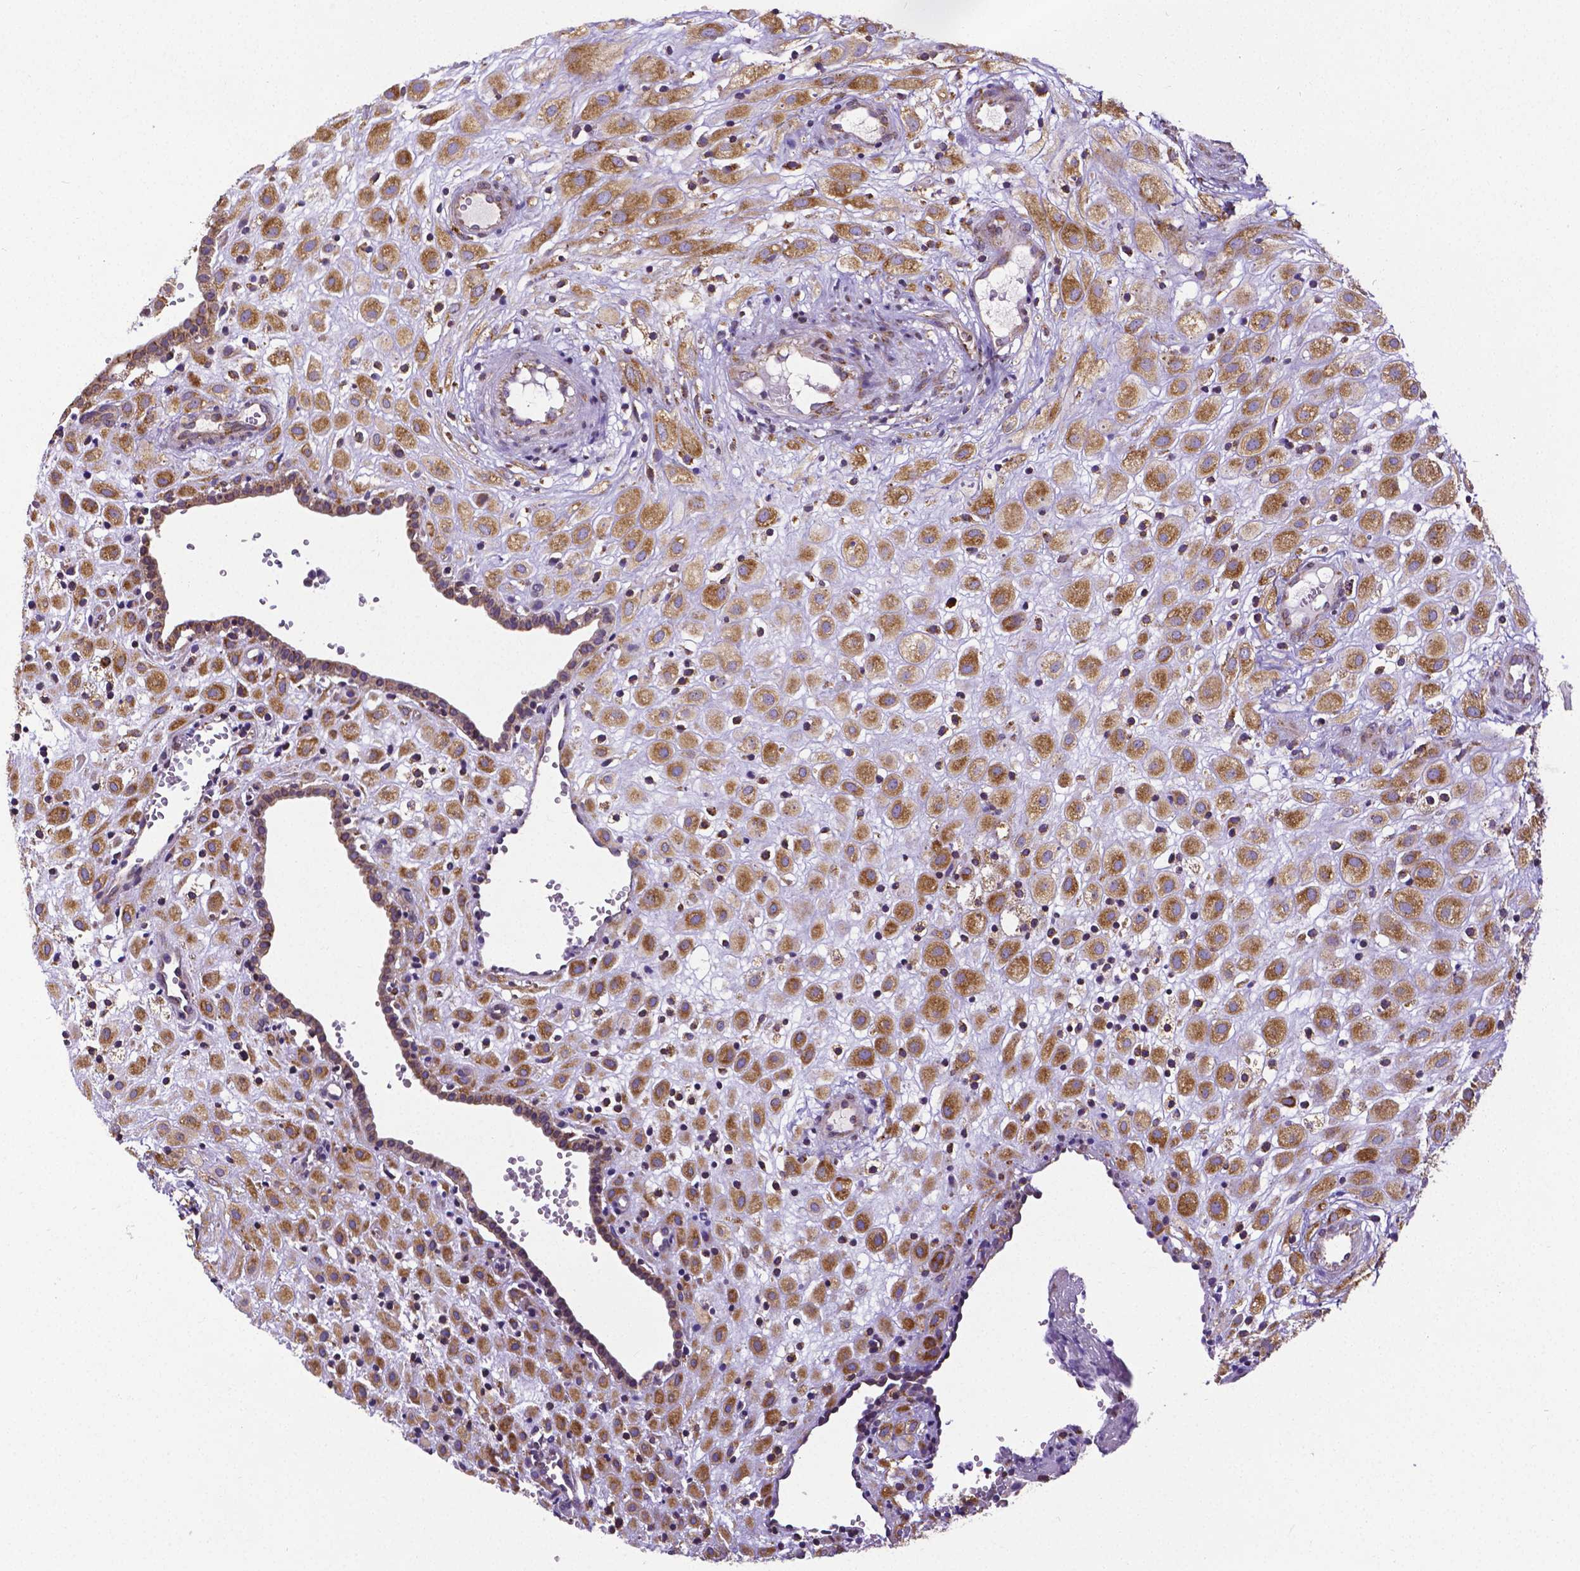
{"staining": {"intensity": "moderate", "quantity": ">75%", "location": "cytoplasmic/membranous"}, "tissue": "placenta", "cell_type": "Decidual cells", "image_type": "normal", "snomed": [{"axis": "morphology", "description": "Normal tissue, NOS"}, {"axis": "topography", "description": "Placenta"}], "caption": "IHC of normal placenta shows medium levels of moderate cytoplasmic/membranous staining in approximately >75% of decidual cells. (DAB IHC, brown staining for protein, blue staining for nuclei).", "gene": "MTDH", "patient": {"sex": "female", "age": 24}}